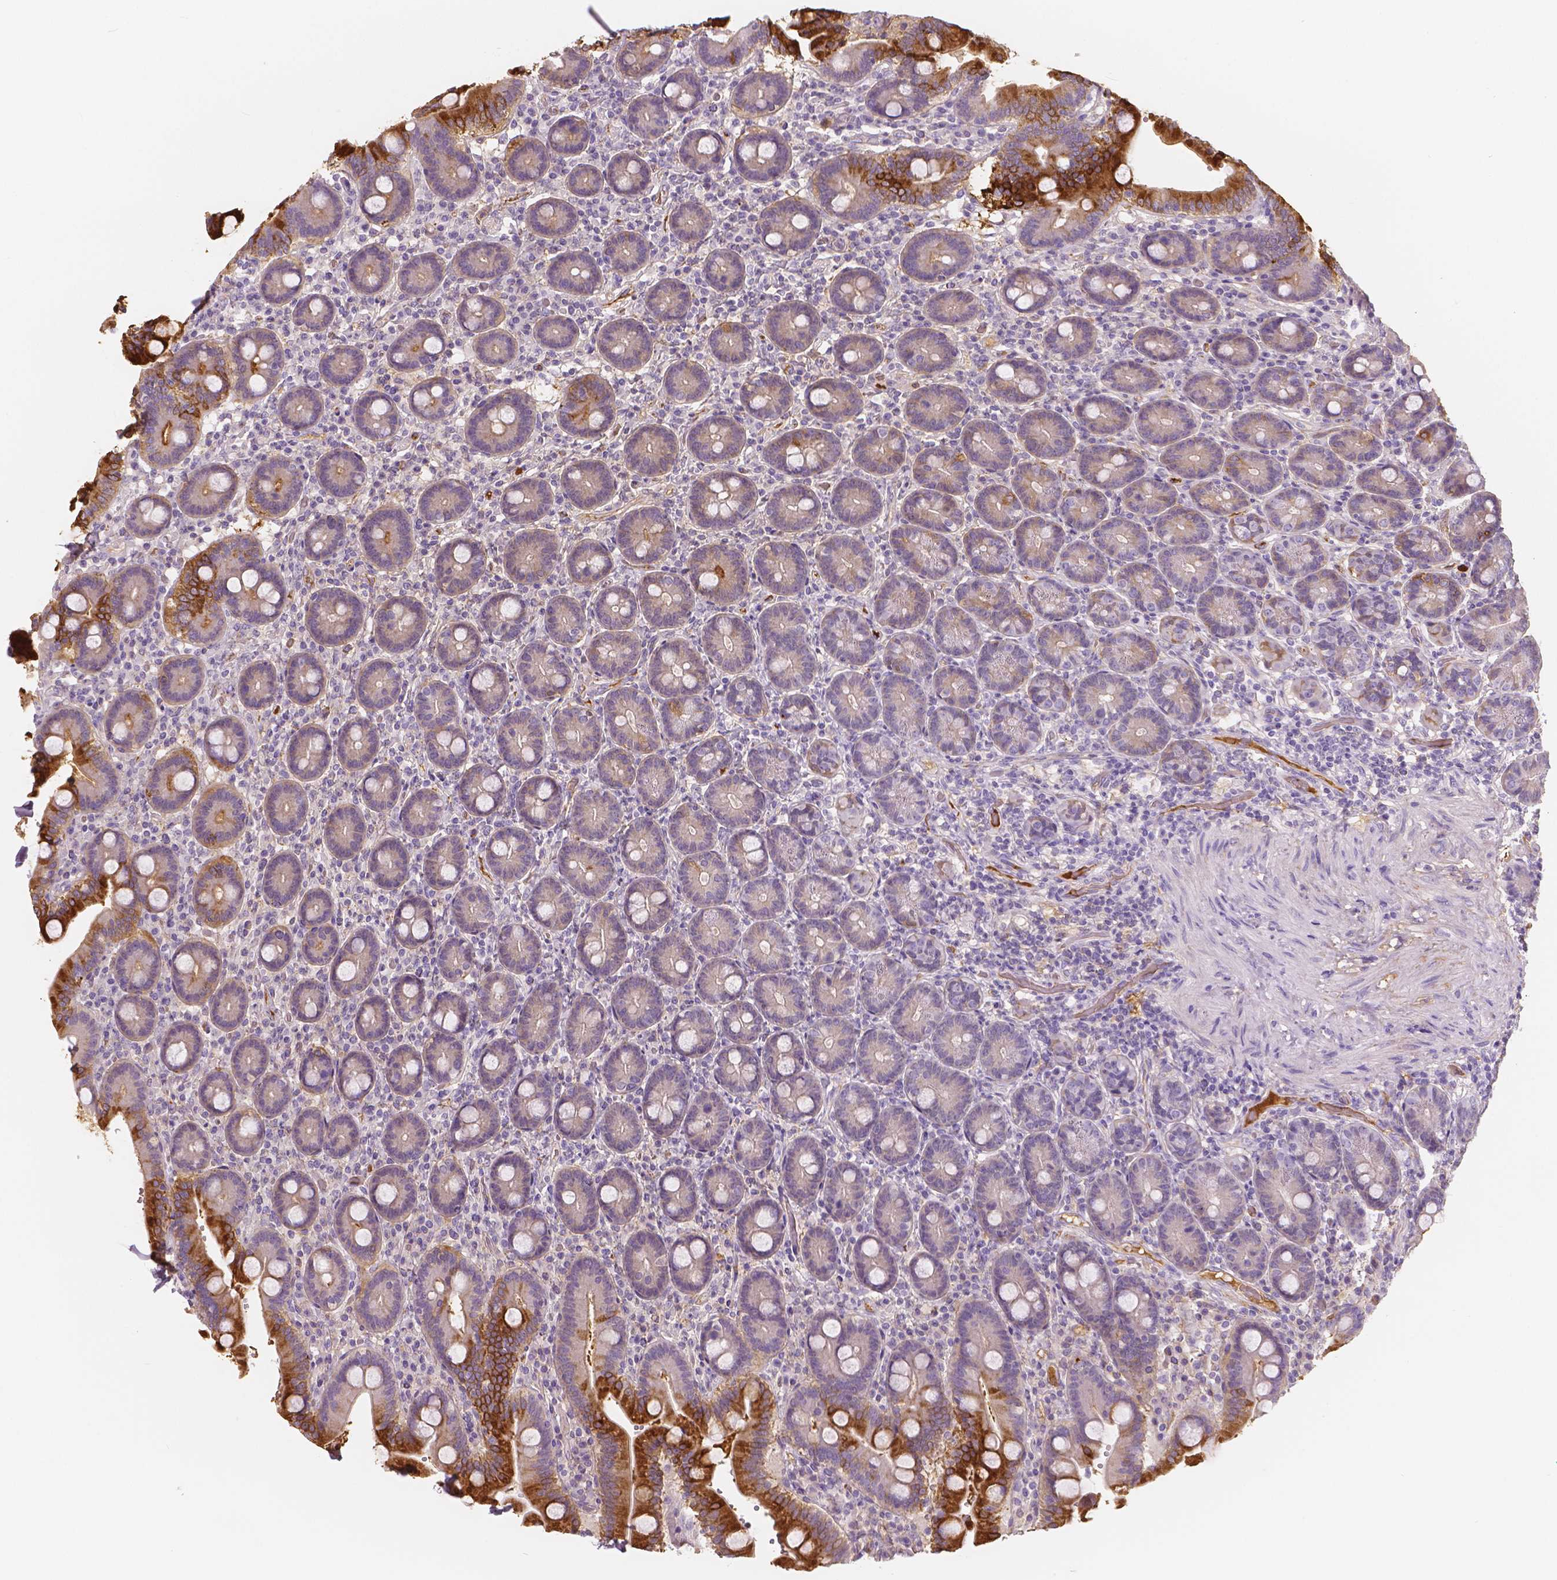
{"staining": {"intensity": "strong", "quantity": "25%-75%", "location": "cytoplasmic/membranous"}, "tissue": "duodenum", "cell_type": "Glandular cells", "image_type": "normal", "snomed": [{"axis": "morphology", "description": "Normal tissue, NOS"}, {"axis": "topography", "description": "Duodenum"}], "caption": "Immunohistochemistry (IHC) image of normal duodenum: duodenum stained using immunohistochemistry shows high levels of strong protein expression localized specifically in the cytoplasmic/membranous of glandular cells, appearing as a cytoplasmic/membranous brown color.", "gene": "APOA4", "patient": {"sex": "female", "age": 62}}